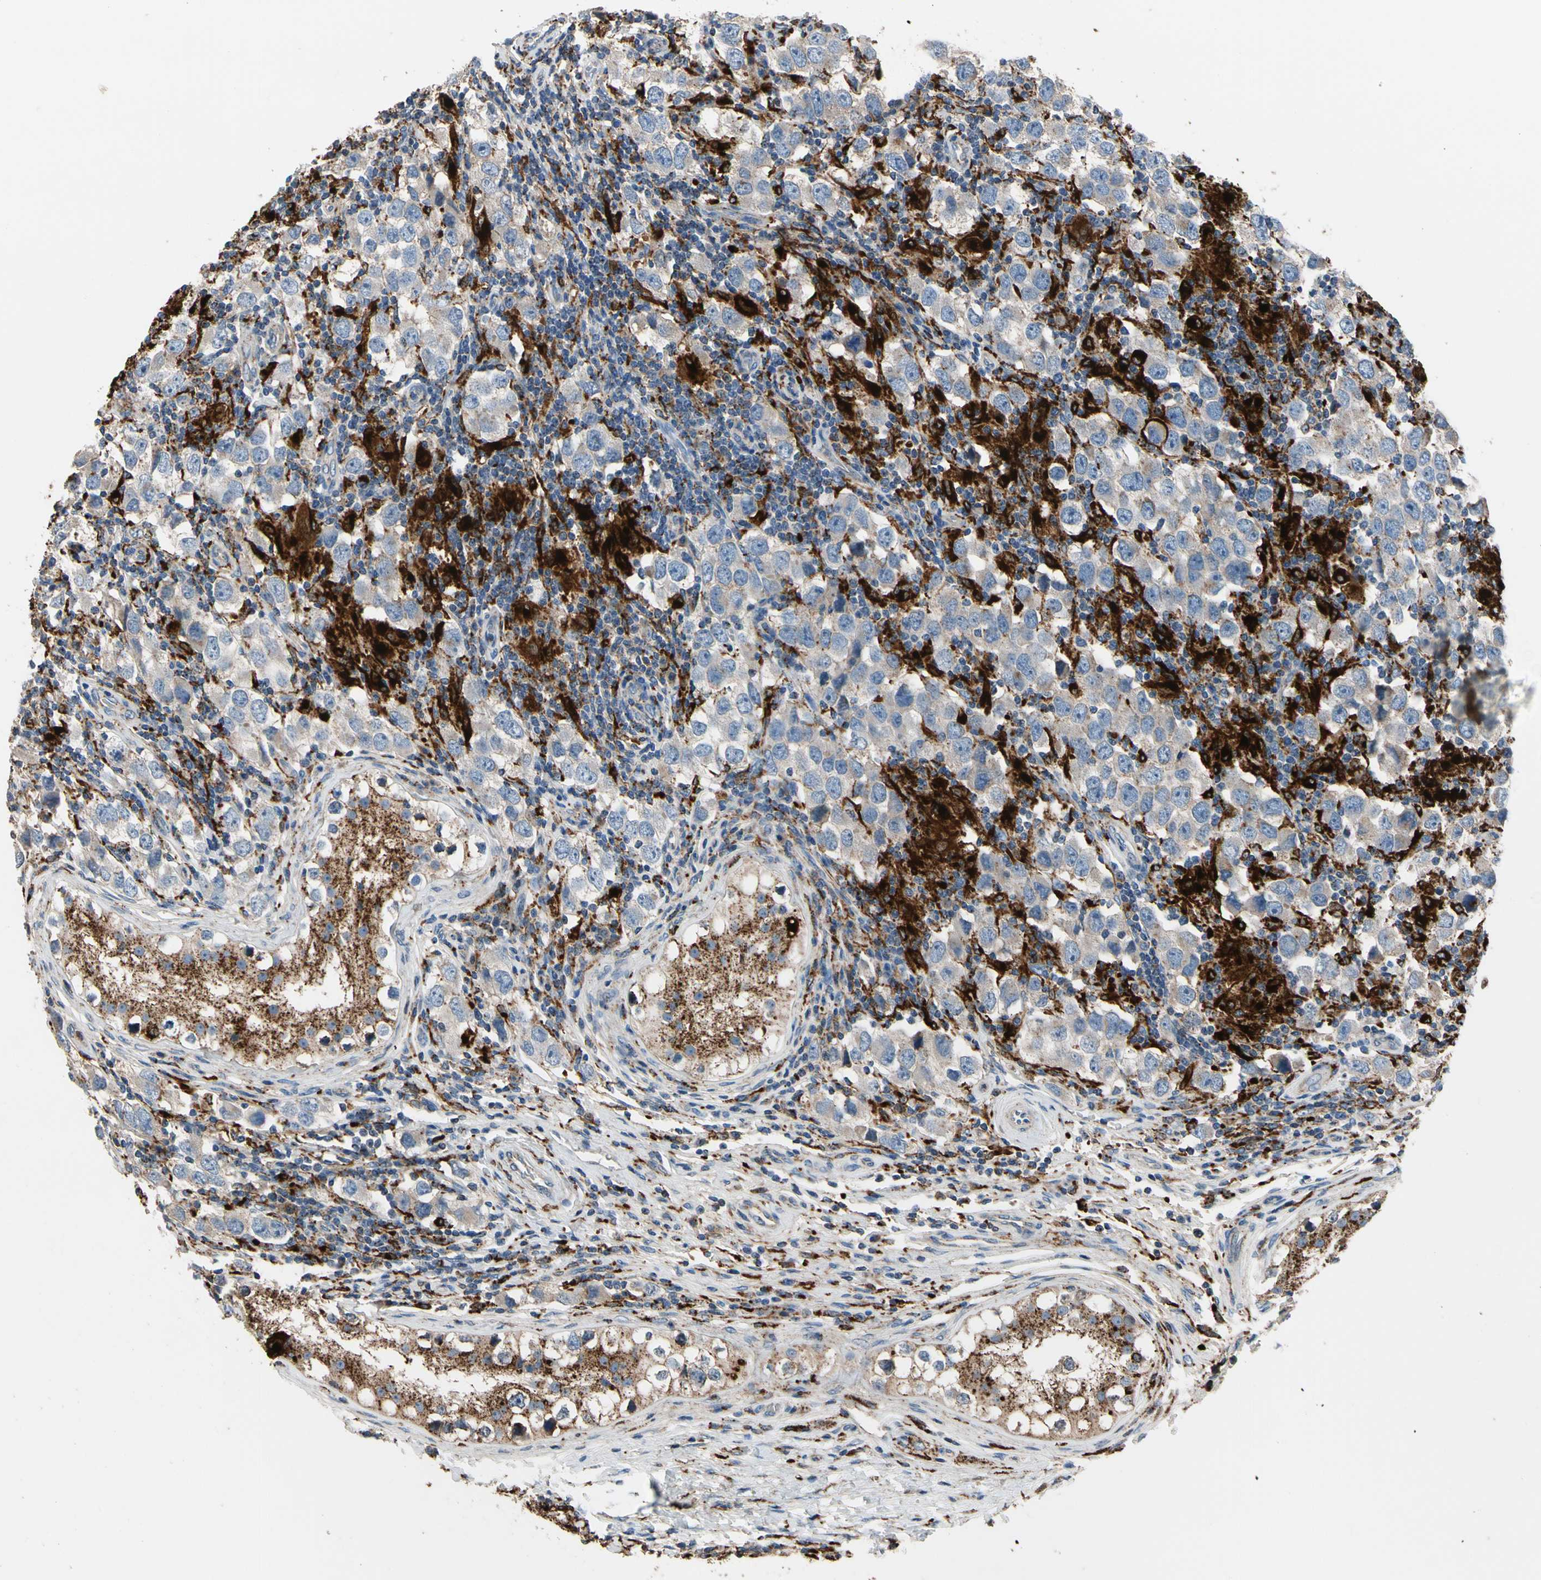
{"staining": {"intensity": "negative", "quantity": "none", "location": "none"}, "tissue": "testis cancer", "cell_type": "Tumor cells", "image_type": "cancer", "snomed": [{"axis": "morphology", "description": "Carcinoma, Embryonal, NOS"}, {"axis": "topography", "description": "Testis"}], "caption": "Tumor cells are negative for brown protein staining in testis cancer (embryonal carcinoma).", "gene": "GM2A", "patient": {"sex": "male", "age": 21}}